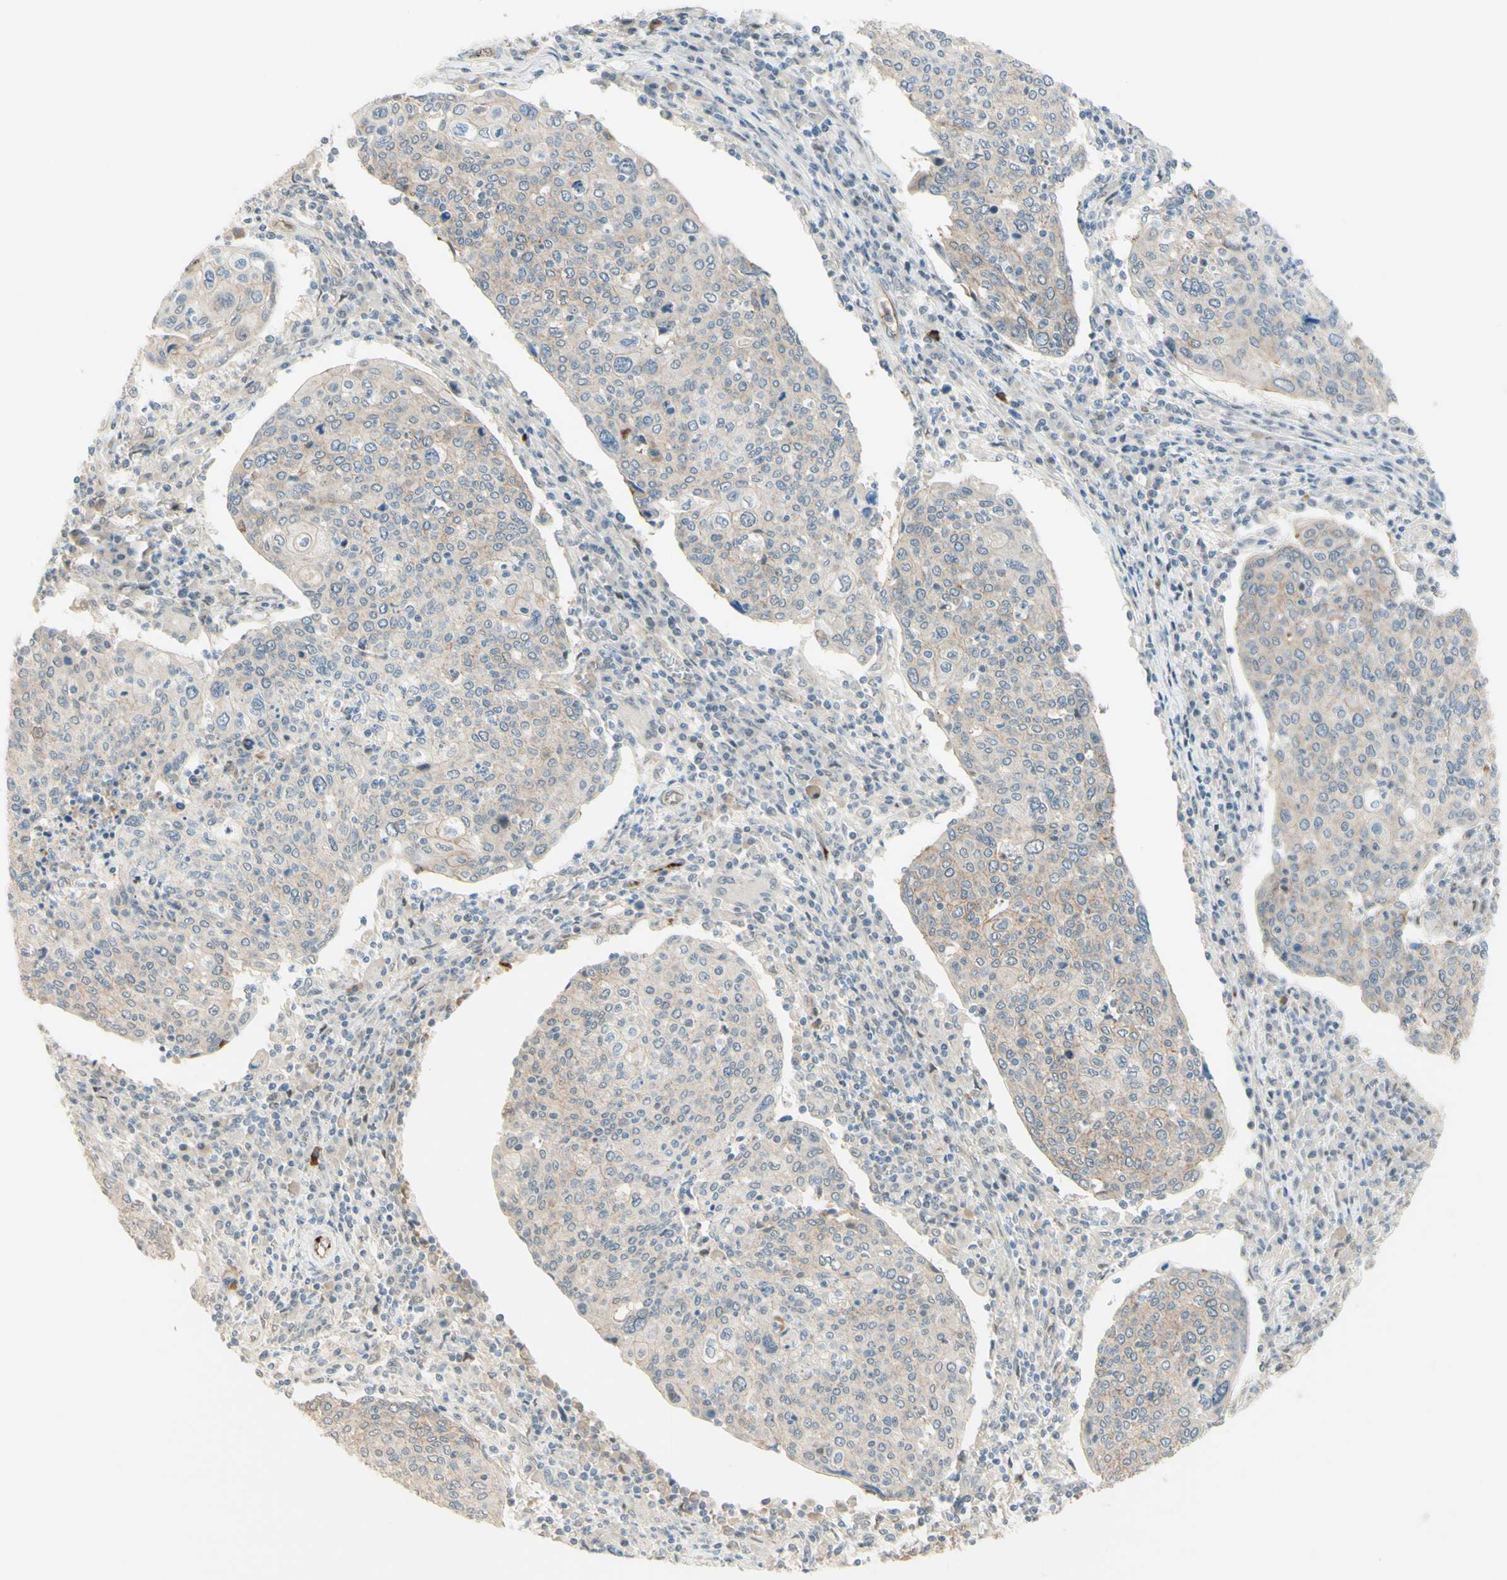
{"staining": {"intensity": "weak", "quantity": "<25%", "location": "cytoplasmic/membranous"}, "tissue": "cervical cancer", "cell_type": "Tumor cells", "image_type": "cancer", "snomed": [{"axis": "morphology", "description": "Squamous cell carcinoma, NOS"}, {"axis": "topography", "description": "Cervix"}], "caption": "DAB (3,3'-diaminobenzidine) immunohistochemical staining of squamous cell carcinoma (cervical) demonstrates no significant staining in tumor cells. Nuclei are stained in blue.", "gene": "ANGPT2", "patient": {"sex": "female", "age": 40}}